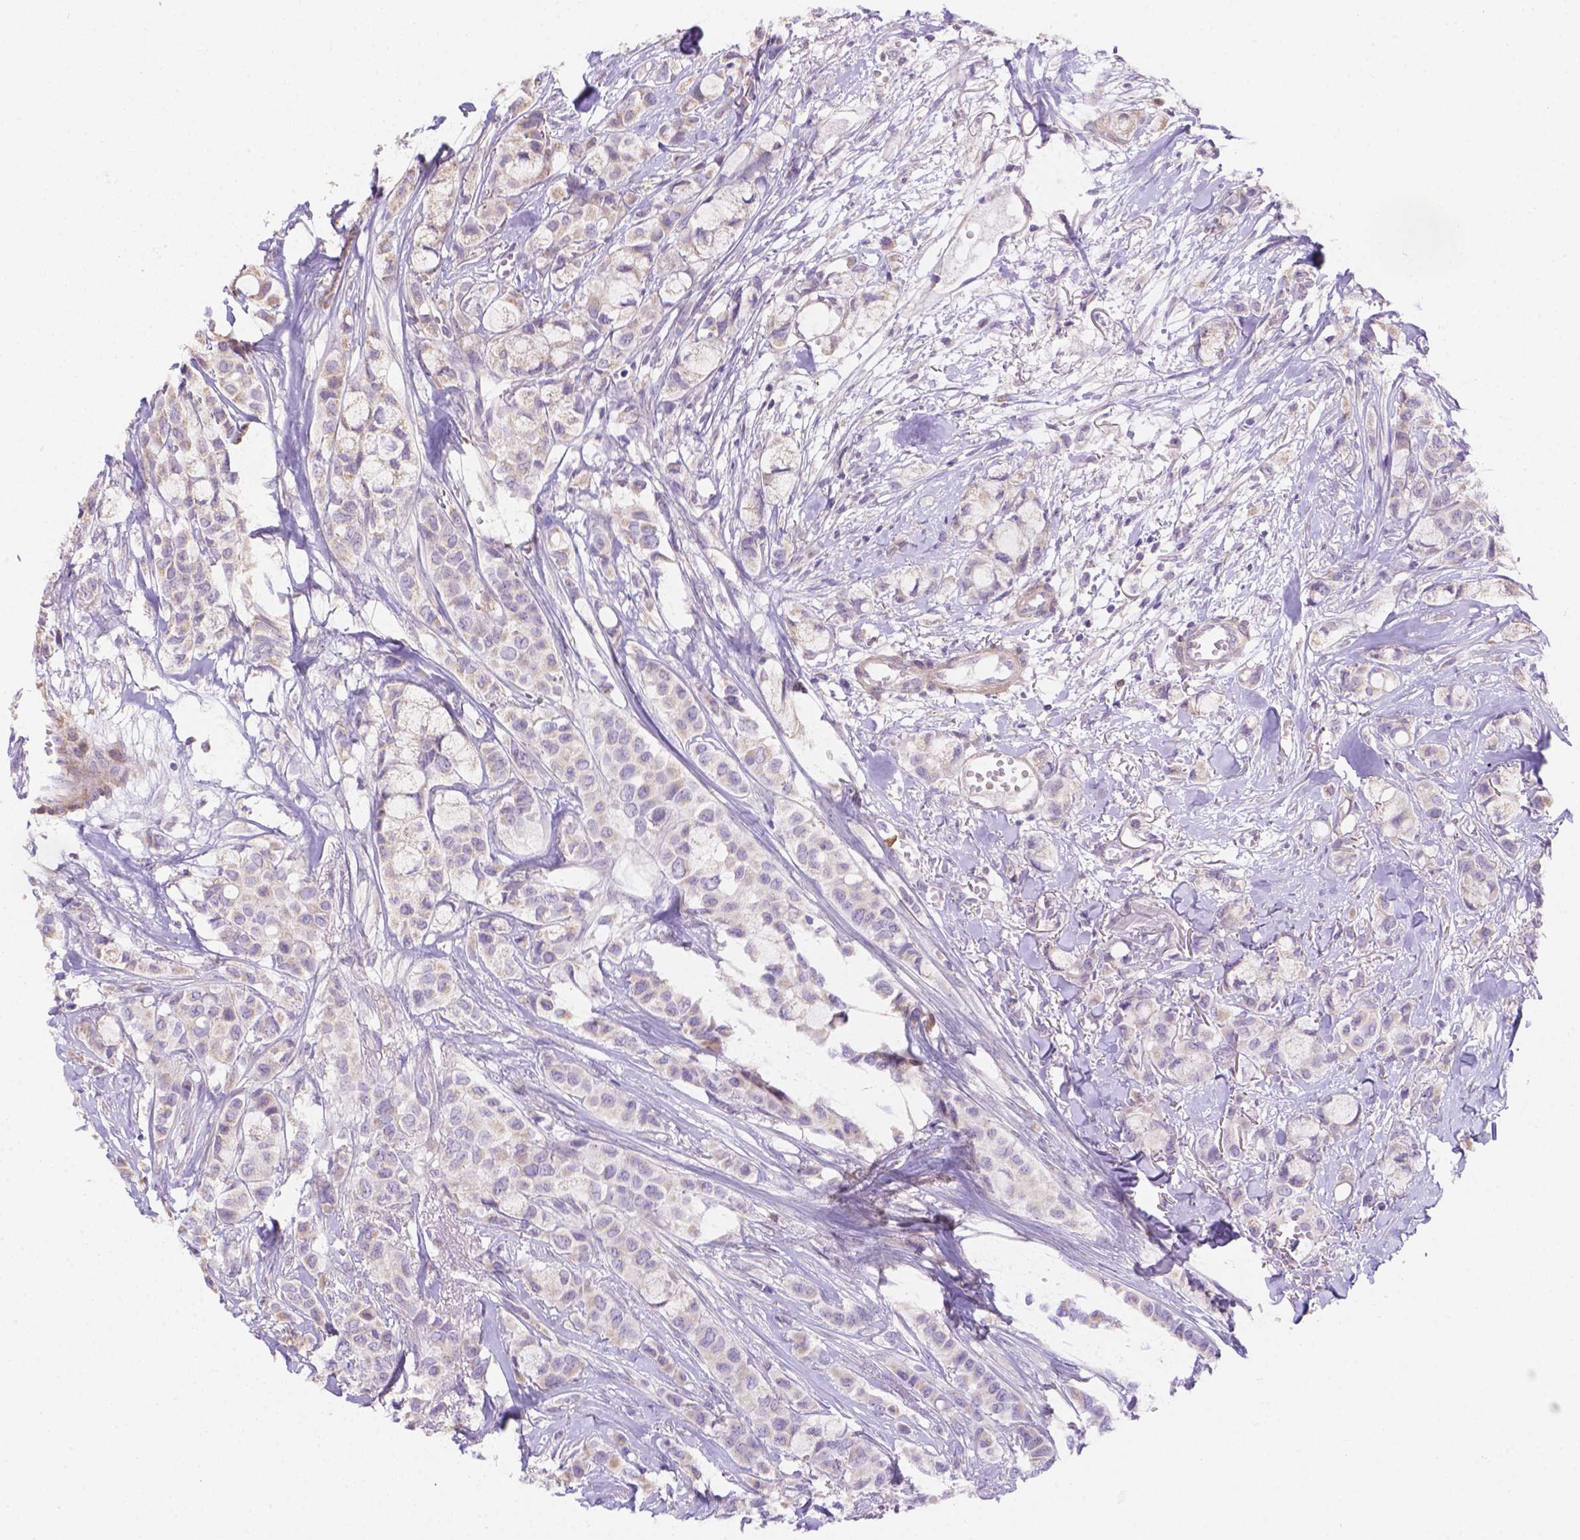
{"staining": {"intensity": "negative", "quantity": "none", "location": "none"}, "tissue": "breast cancer", "cell_type": "Tumor cells", "image_type": "cancer", "snomed": [{"axis": "morphology", "description": "Duct carcinoma"}, {"axis": "topography", "description": "Breast"}], "caption": "High magnification brightfield microscopy of breast cancer (infiltrating ductal carcinoma) stained with DAB (3,3'-diaminobenzidine) (brown) and counterstained with hematoxylin (blue): tumor cells show no significant staining. Nuclei are stained in blue.", "gene": "NXPE2", "patient": {"sex": "female", "age": 85}}